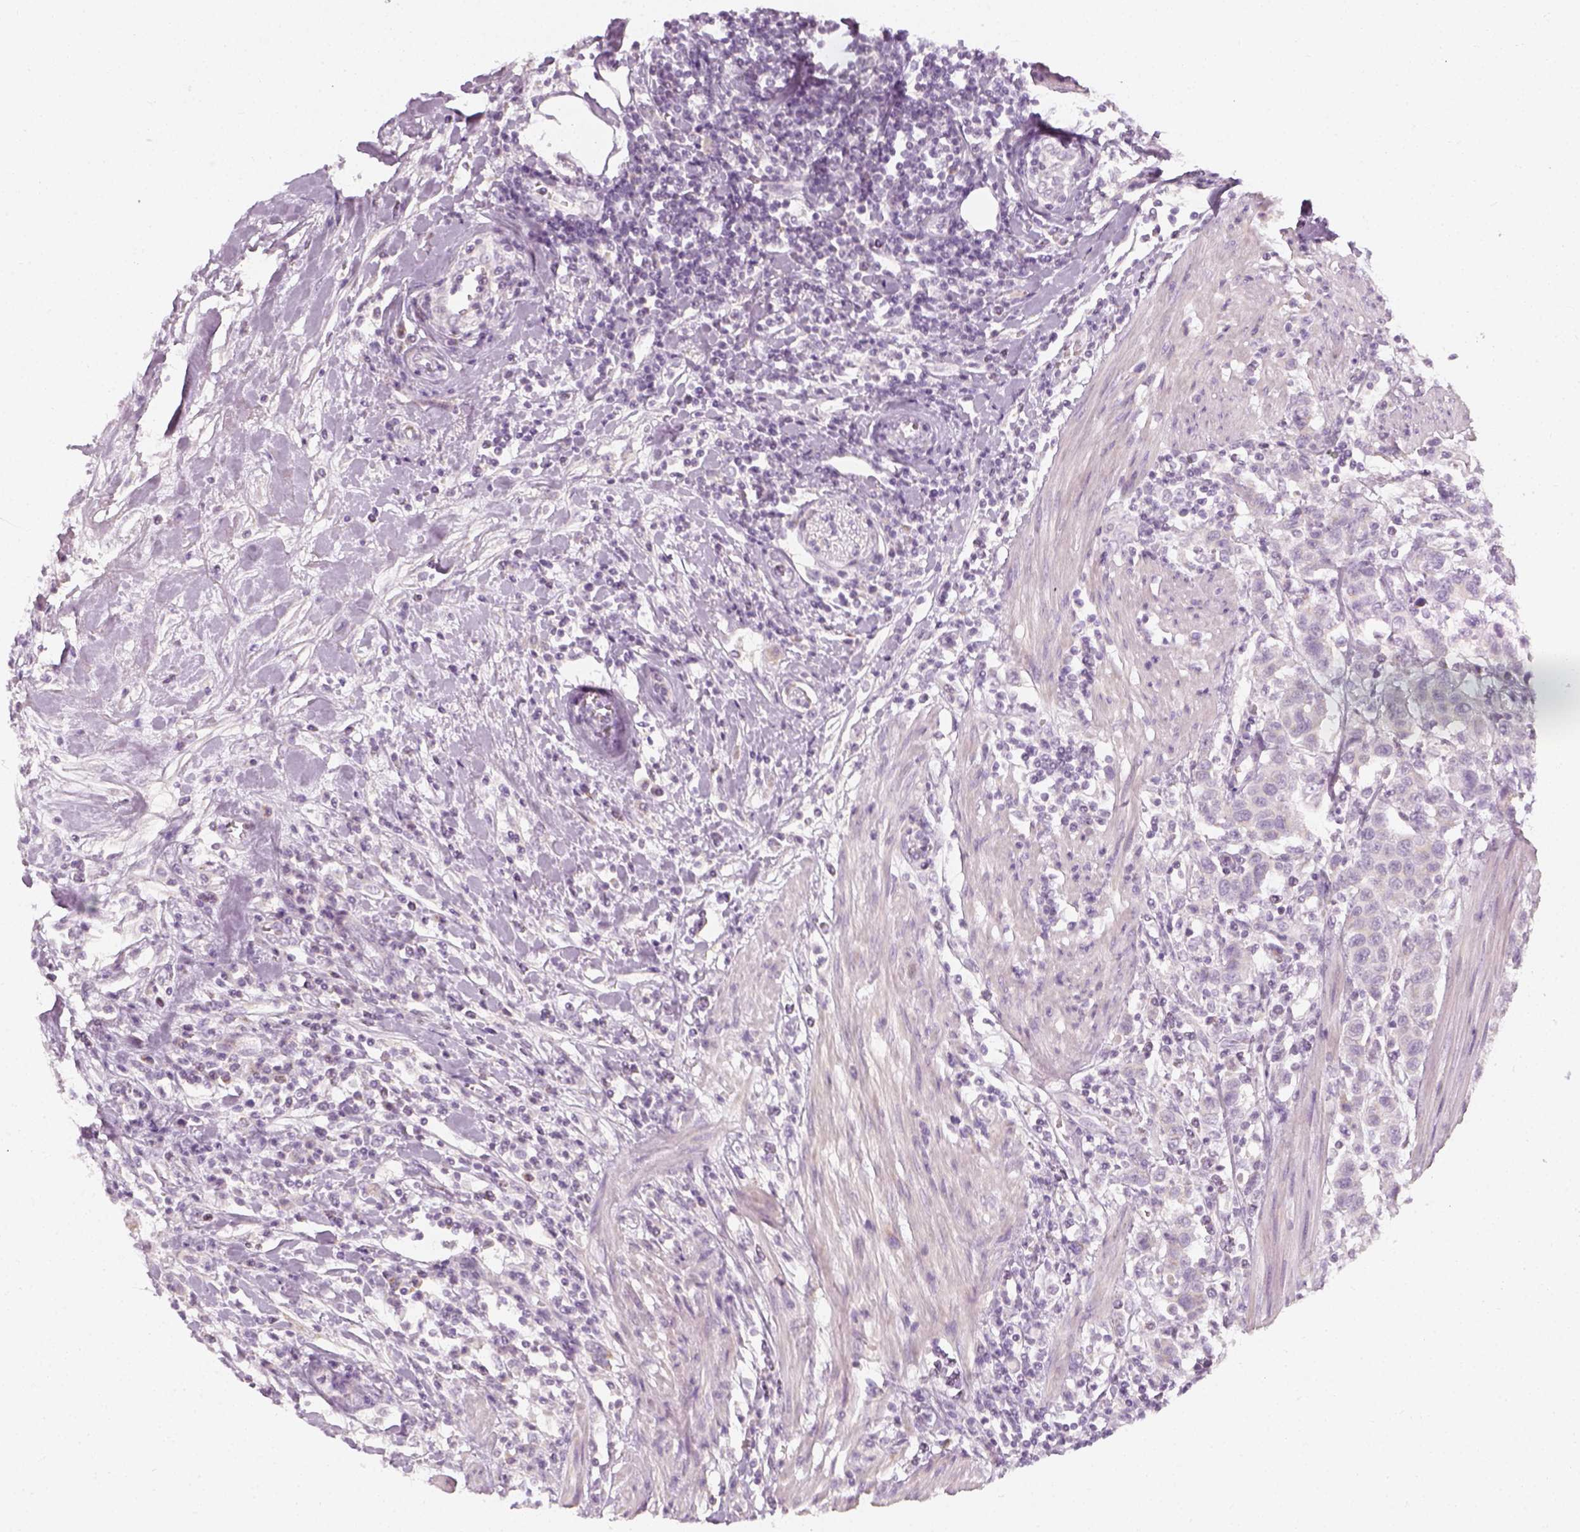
{"staining": {"intensity": "negative", "quantity": "none", "location": "none"}, "tissue": "urothelial cancer", "cell_type": "Tumor cells", "image_type": "cancer", "snomed": [{"axis": "morphology", "description": "Urothelial carcinoma, High grade"}, {"axis": "topography", "description": "Urinary bladder"}], "caption": "Immunohistochemistry histopathology image of human high-grade urothelial carcinoma stained for a protein (brown), which shows no positivity in tumor cells.", "gene": "PRAME", "patient": {"sex": "female", "age": 58}}